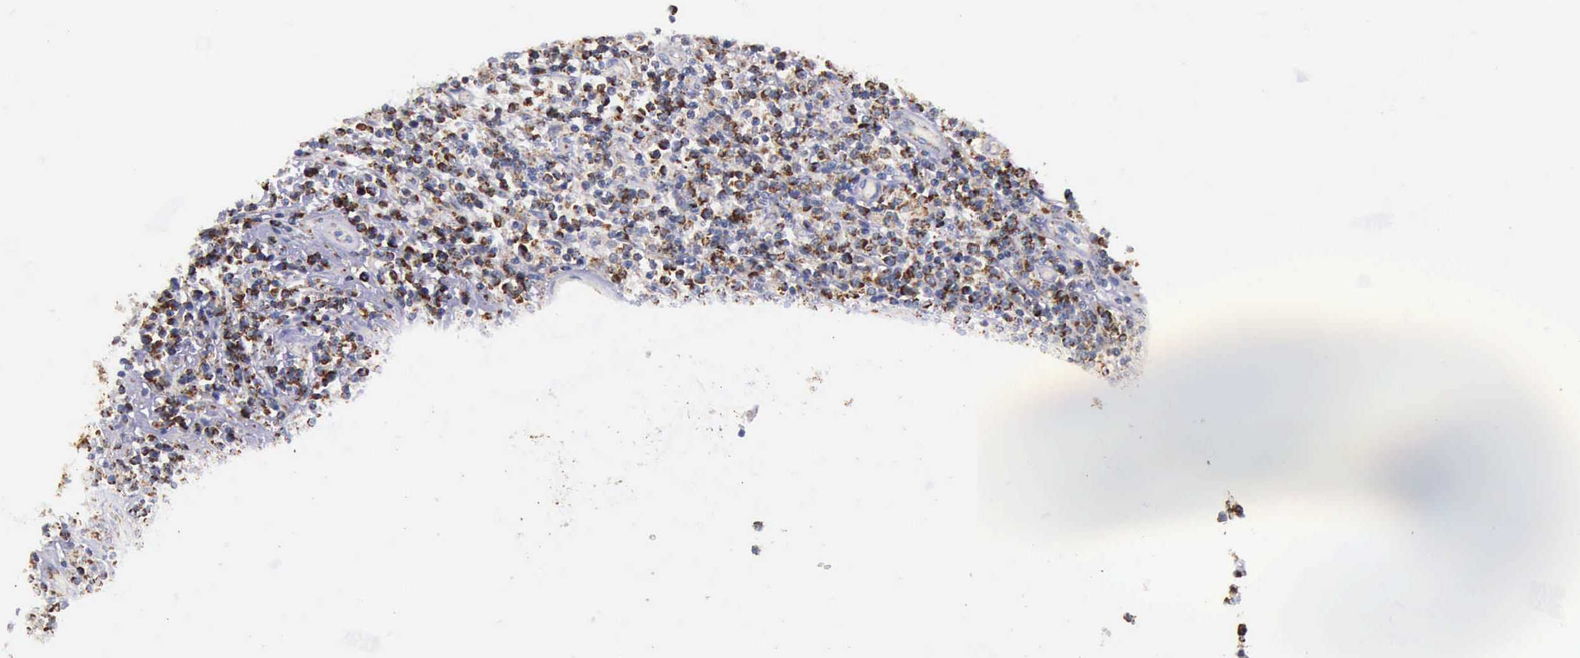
{"staining": {"intensity": "moderate", "quantity": ">75%", "location": "cytoplasmic/membranous"}, "tissue": "lymphoma", "cell_type": "Tumor cells", "image_type": "cancer", "snomed": [{"axis": "morphology", "description": "Malignant lymphoma, non-Hodgkin's type, High grade"}, {"axis": "topography", "description": "Colon"}], "caption": "IHC histopathology image of neoplastic tissue: high-grade malignant lymphoma, non-Hodgkin's type stained using IHC exhibits medium levels of moderate protein expression localized specifically in the cytoplasmic/membranous of tumor cells, appearing as a cytoplasmic/membranous brown color.", "gene": "TXN2", "patient": {"sex": "male", "age": 82}}